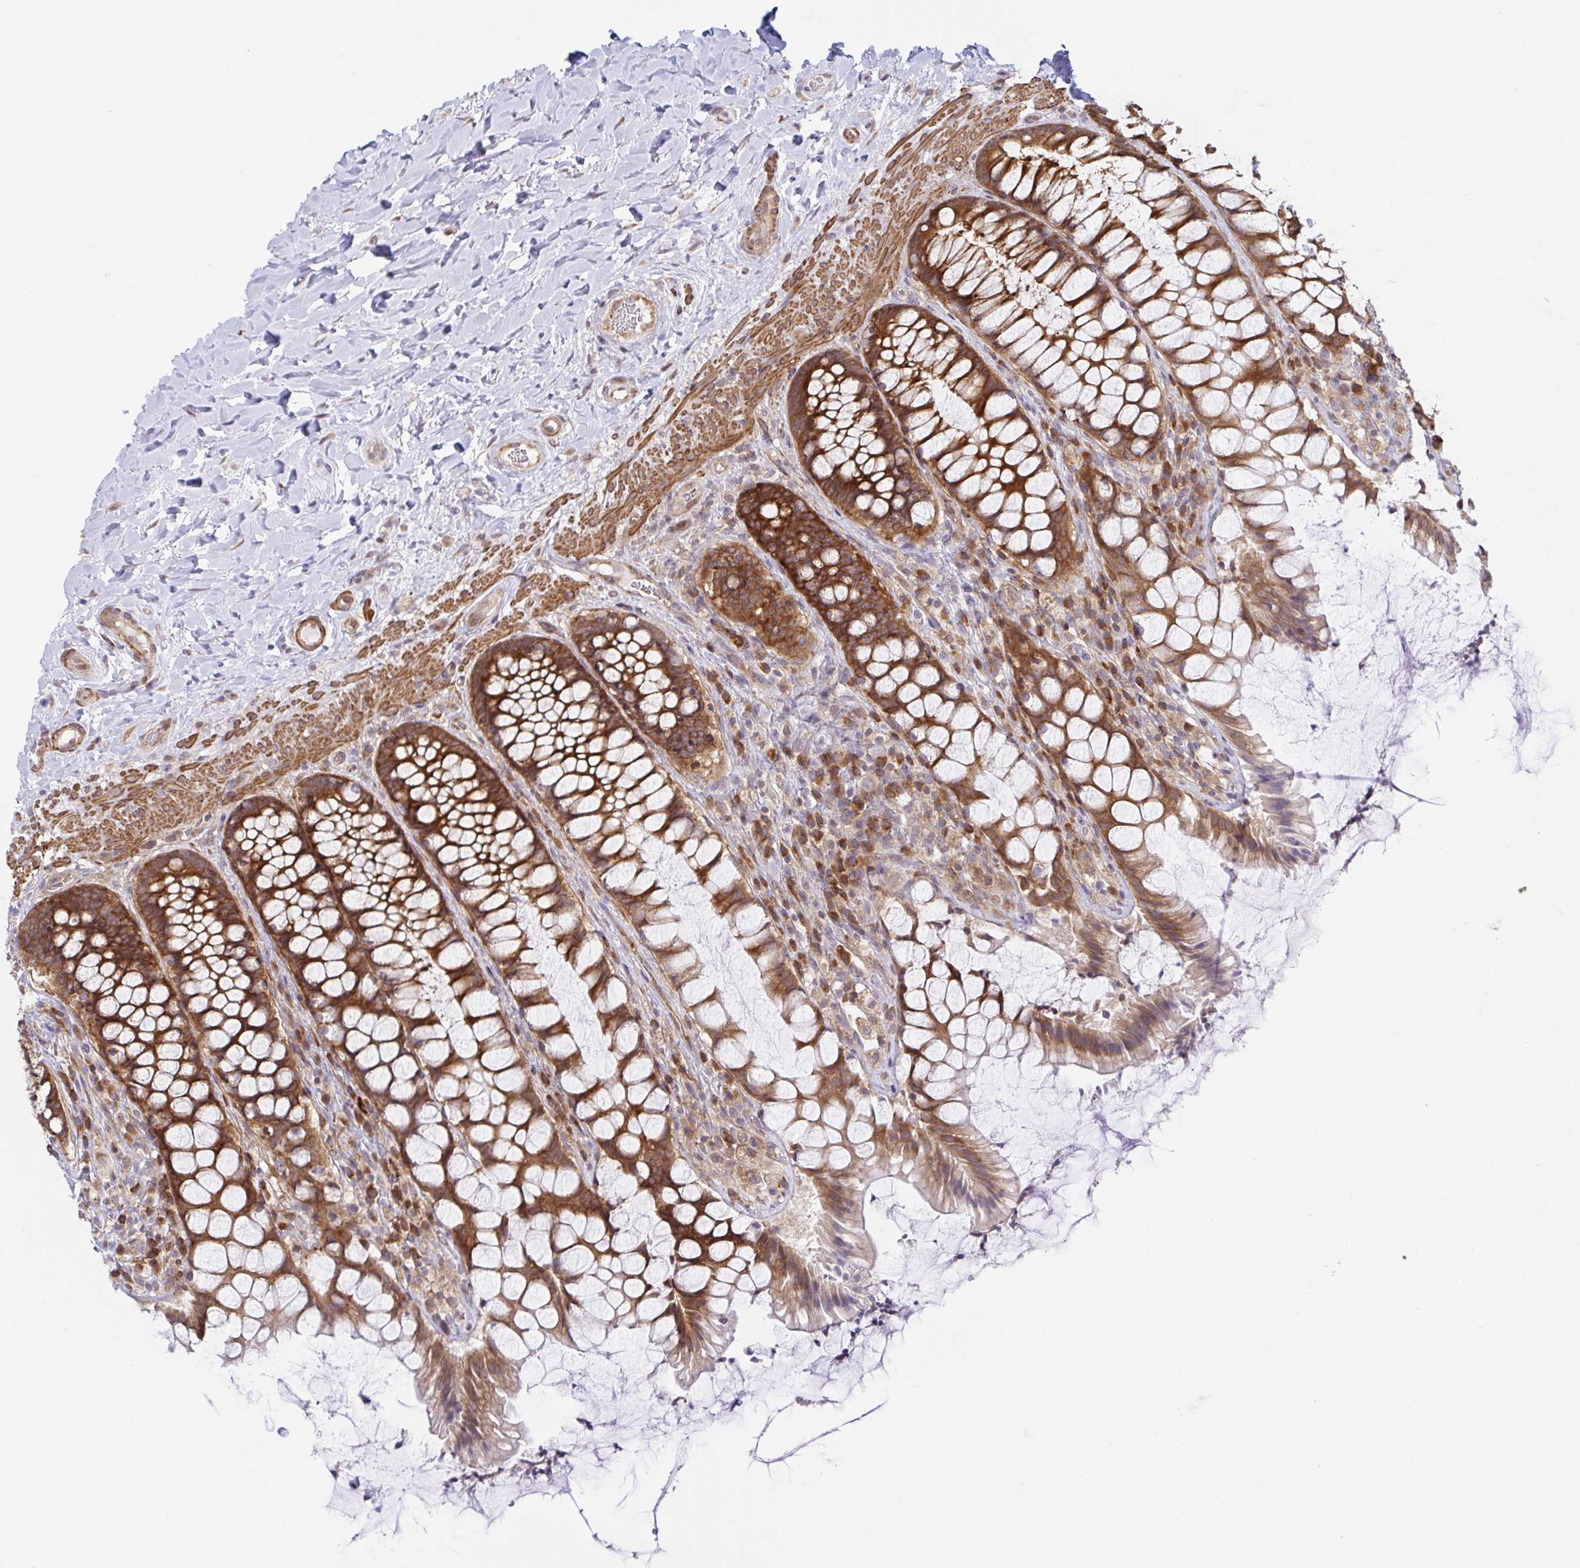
{"staining": {"intensity": "strong", "quantity": ">75%", "location": "cytoplasmic/membranous"}, "tissue": "rectum", "cell_type": "Glandular cells", "image_type": "normal", "snomed": [{"axis": "morphology", "description": "Normal tissue, NOS"}, {"axis": "topography", "description": "Rectum"}], "caption": "This is a micrograph of IHC staining of normal rectum, which shows strong expression in the cytoplasmic/membranous of glandular cells.", "gene": "LARP1", "patient": {"sex": "female", "age": 58}}